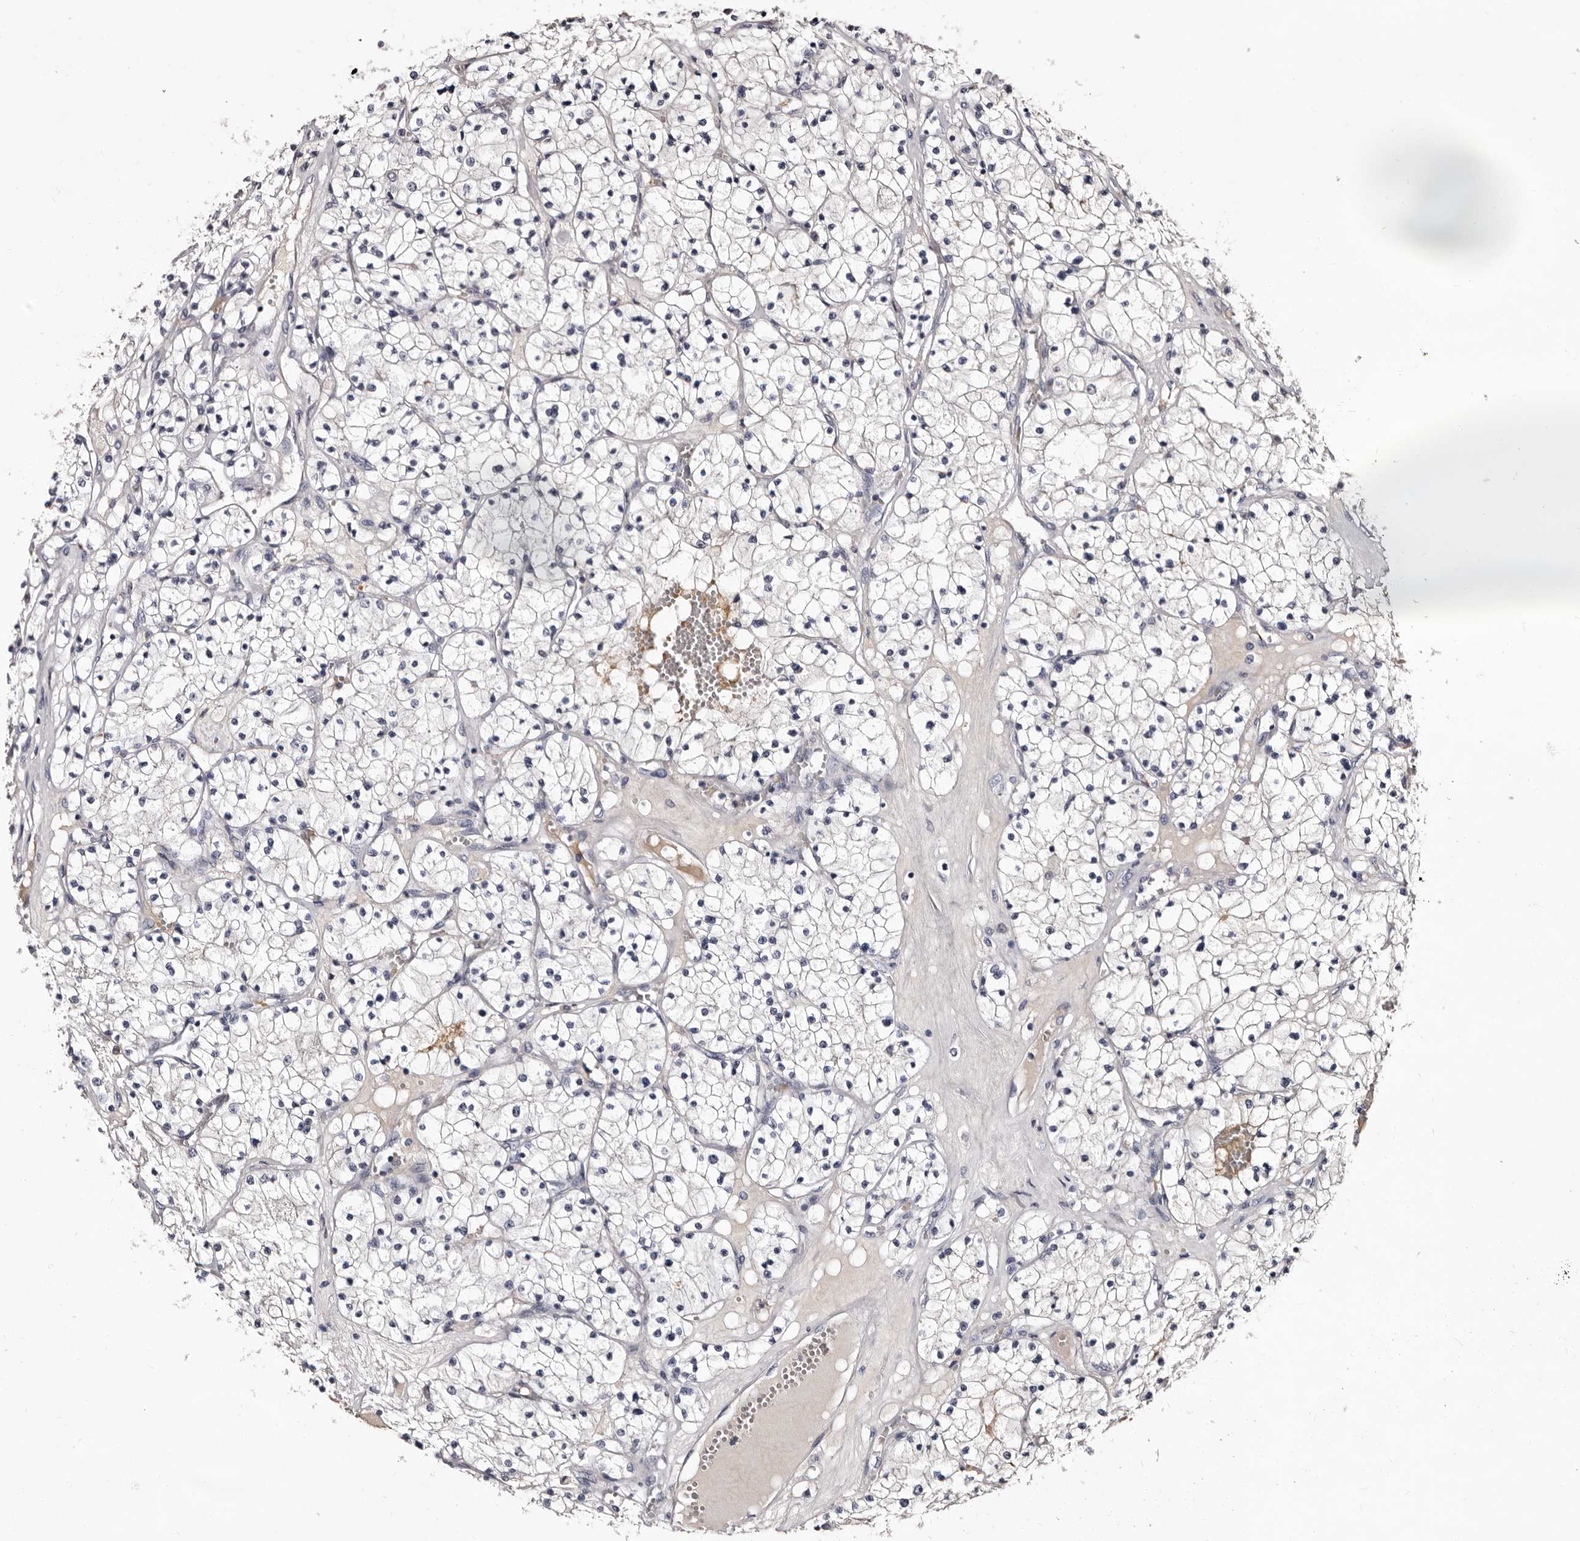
{"staining": {"intensity": "negative", "quantity": "none", "location": "none"}, "tissue": "renal cancer", "cell_type": "Tumor cells", "image_type": "cancer", "snomed": [{"axis": "morphology", "description": "Normal tissue, NOS"}, {"axis": "morphology", "description": "Adenocarcinoma, NOS"}, {"axis": "topography", "description": "Kidney"}], "caption": "Immunohistochemistry (IHC) photomicrograph of neoplastic tissue: human renal cancer (adenocarcinoma) stained with DAB exhibits no significant protein positivity in tumor cells. (DAB IHC, high magnification).", "gene": "BPGM", "patient": {"sex": "male", "age": 68}}